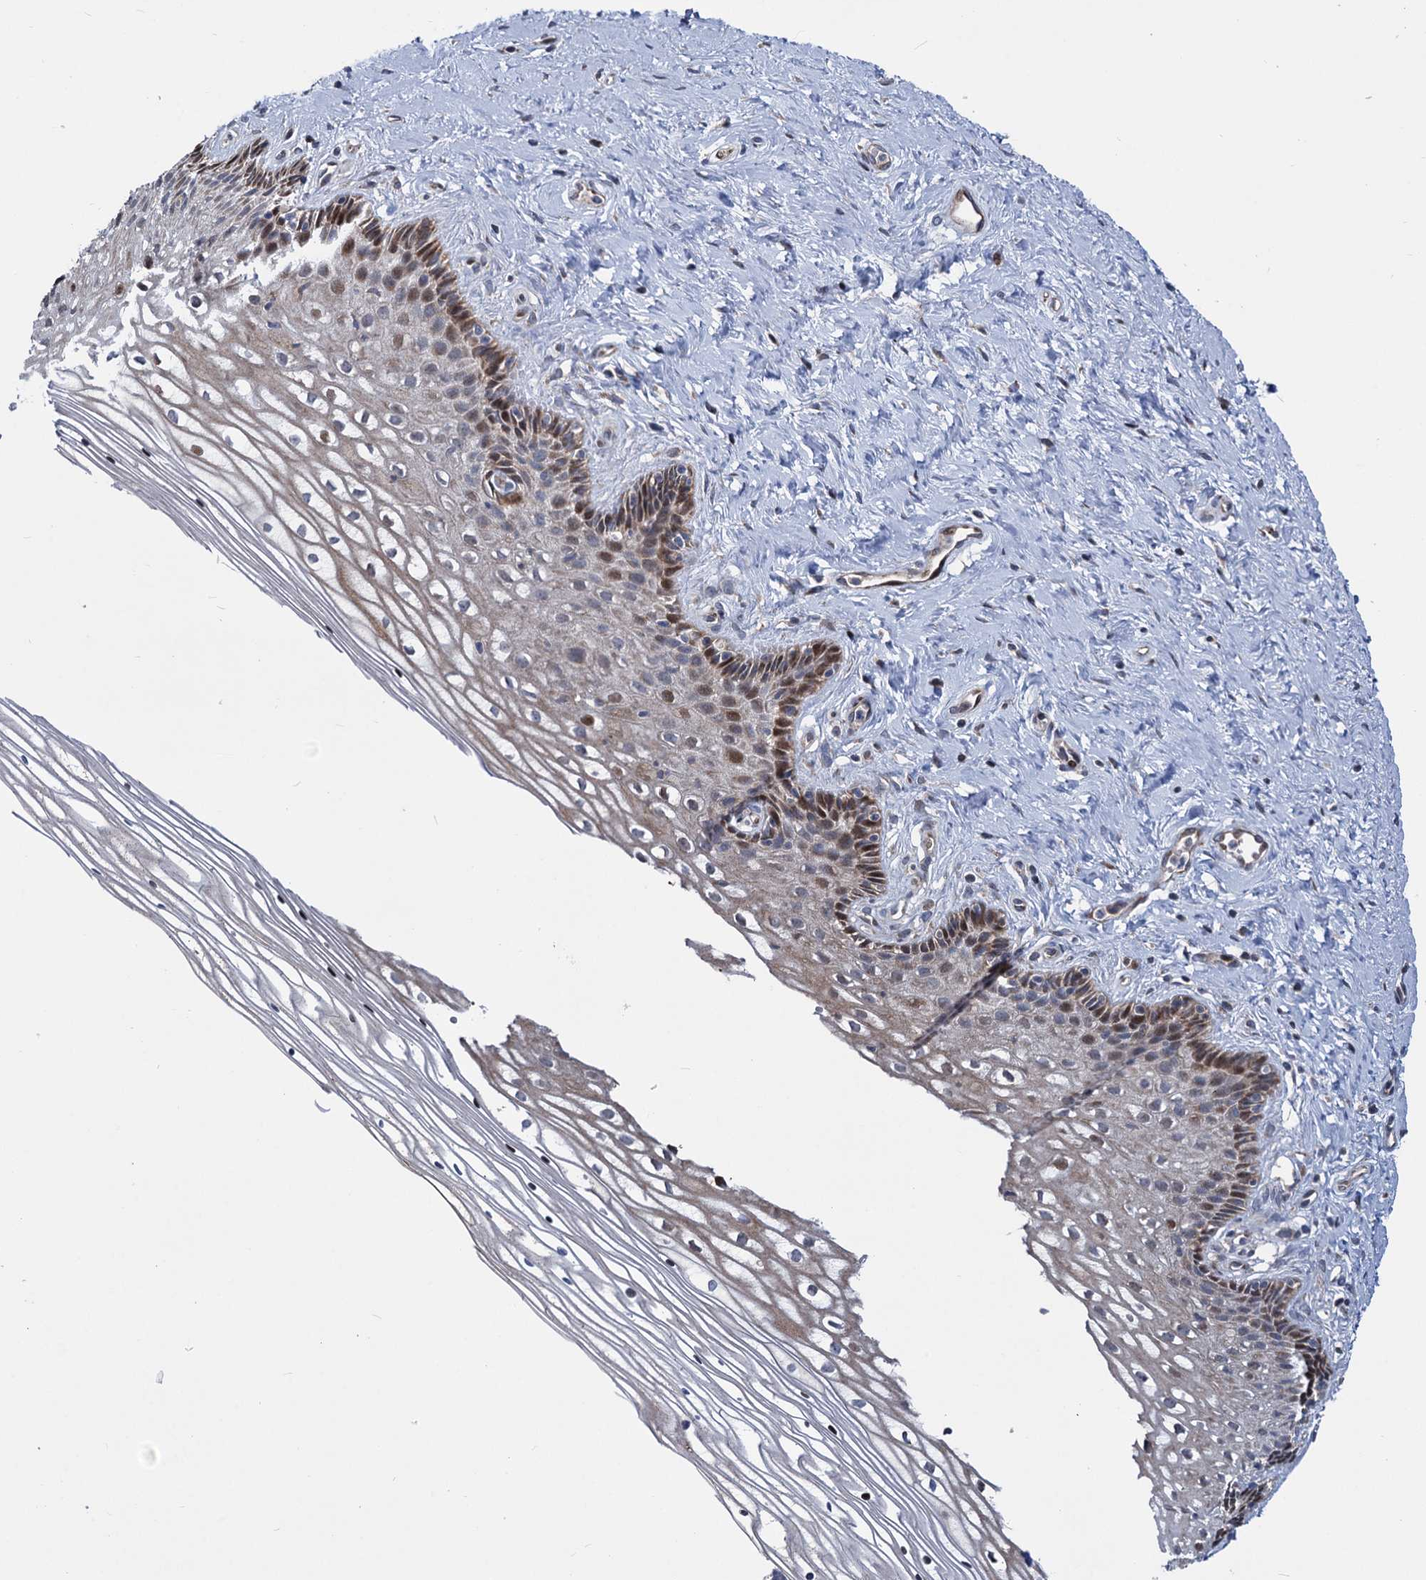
{"staining": {"intensity": "moderate", "quantity": "<25%", "location": "cytoplasmic/membranous"}, "tissue": "cervix", "cell_type": "Glandular cells", "image_type": "normal", "snomed": [{"axis": "morphology", "description": "Normal tissue, NOS"}, {"axis": "topography", "description": "Cervix"}], "caption": "Immunohistochemical staining of benign human cervix reveals <25% levels of moderate cytoplasmic/membranous protein positivity in about <25% of glandular cells.", "gene": "UBR1", "patient": {"sex": "female", "age": 33}}